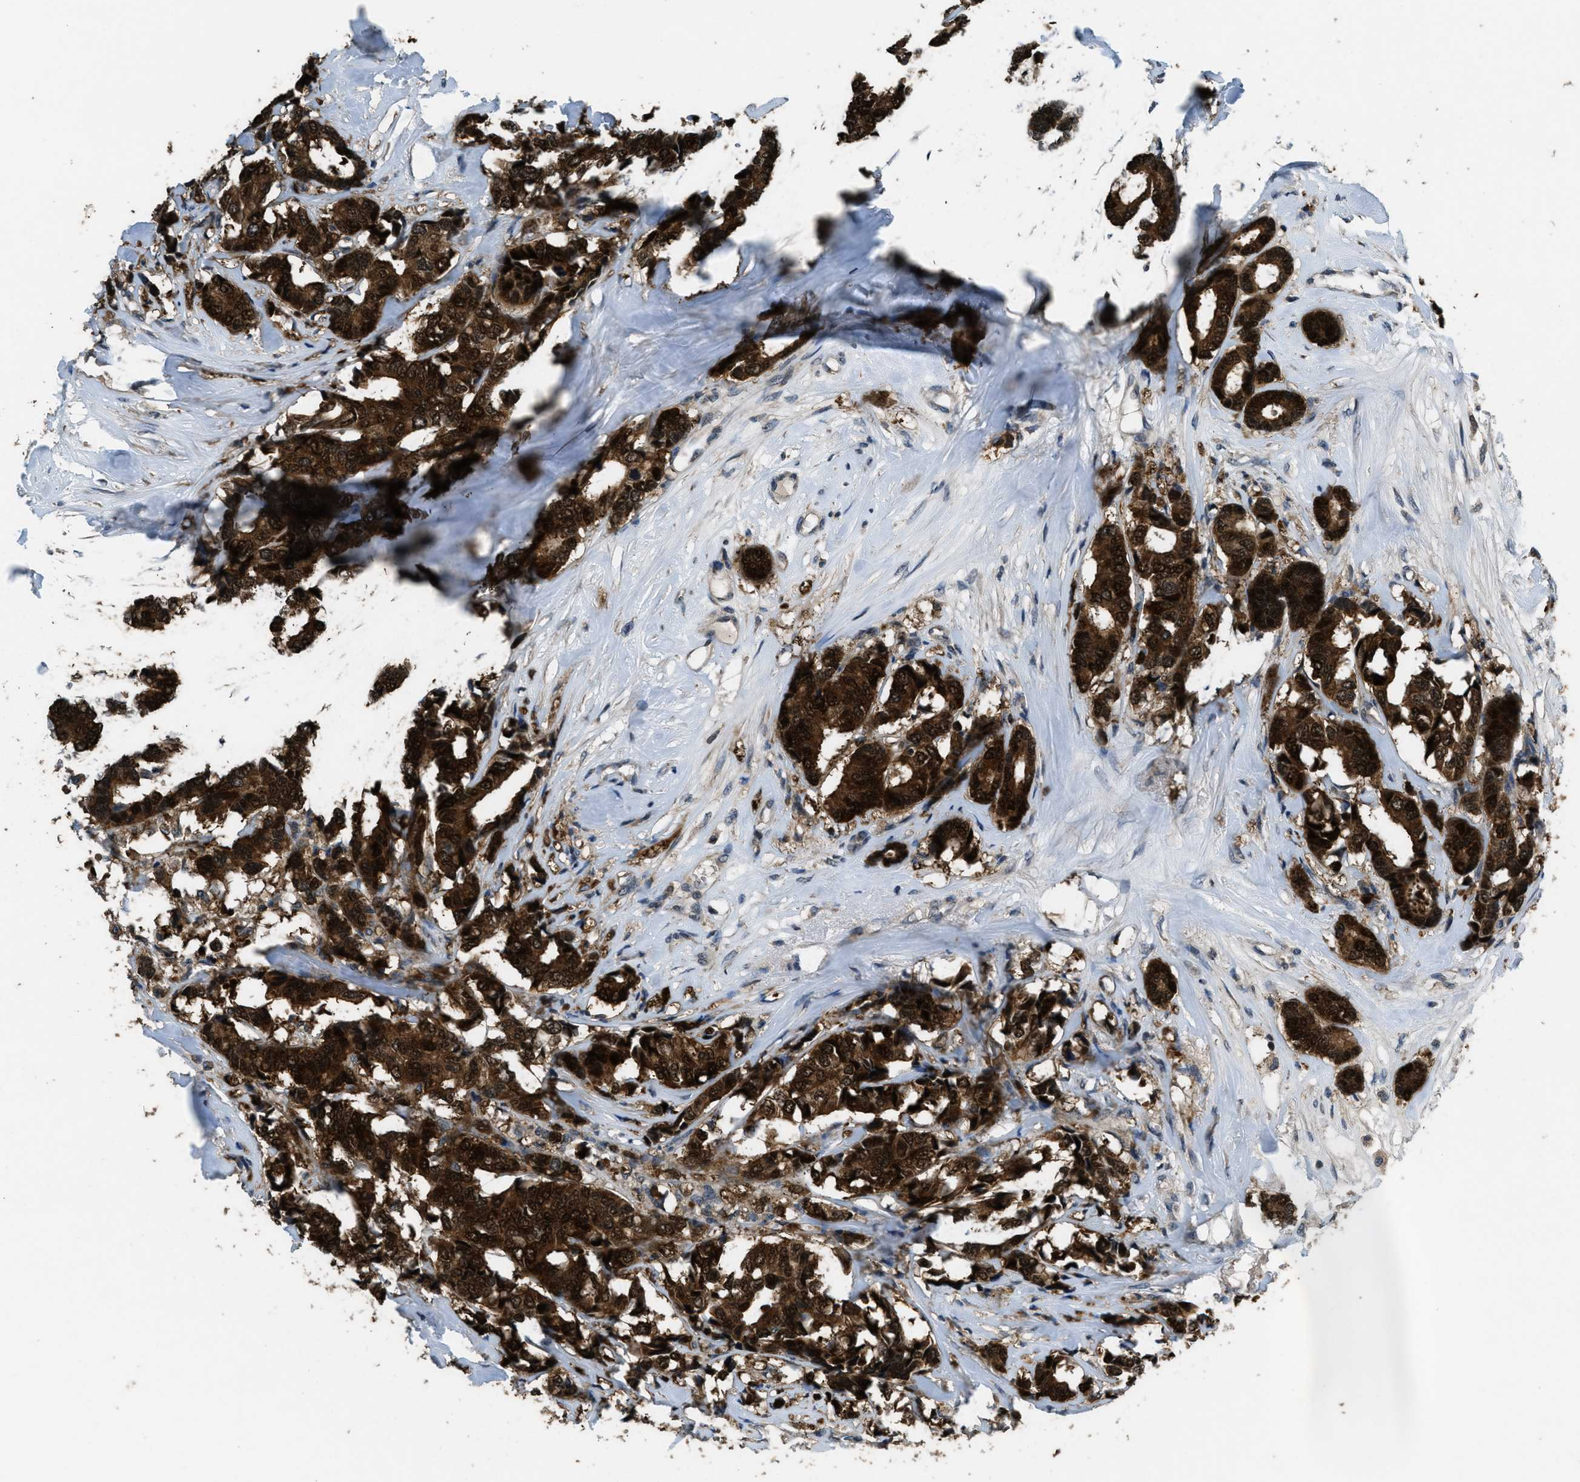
{"staining": {"intensity": "strong", "quantity": ">75%", "location": "cytoplasmic/membranous,nuclear"}, "tissue": "breast cancer", "cell_type": "Tumor cells", "image_type": "cancer", "snomed": [{"axis": "morphology", "description": "Duct carcinoma"}, {"axis": "topography", "description": "Breast"}], "caption": "Protein staining of intraductal carcinoma (breast) tissue displays strong cytoplasmic/membranous and nuclear positivity in approximately >75% of tumor cells.", "gene": "NAT1", "patient": {"sex": "female", "age": 87}}